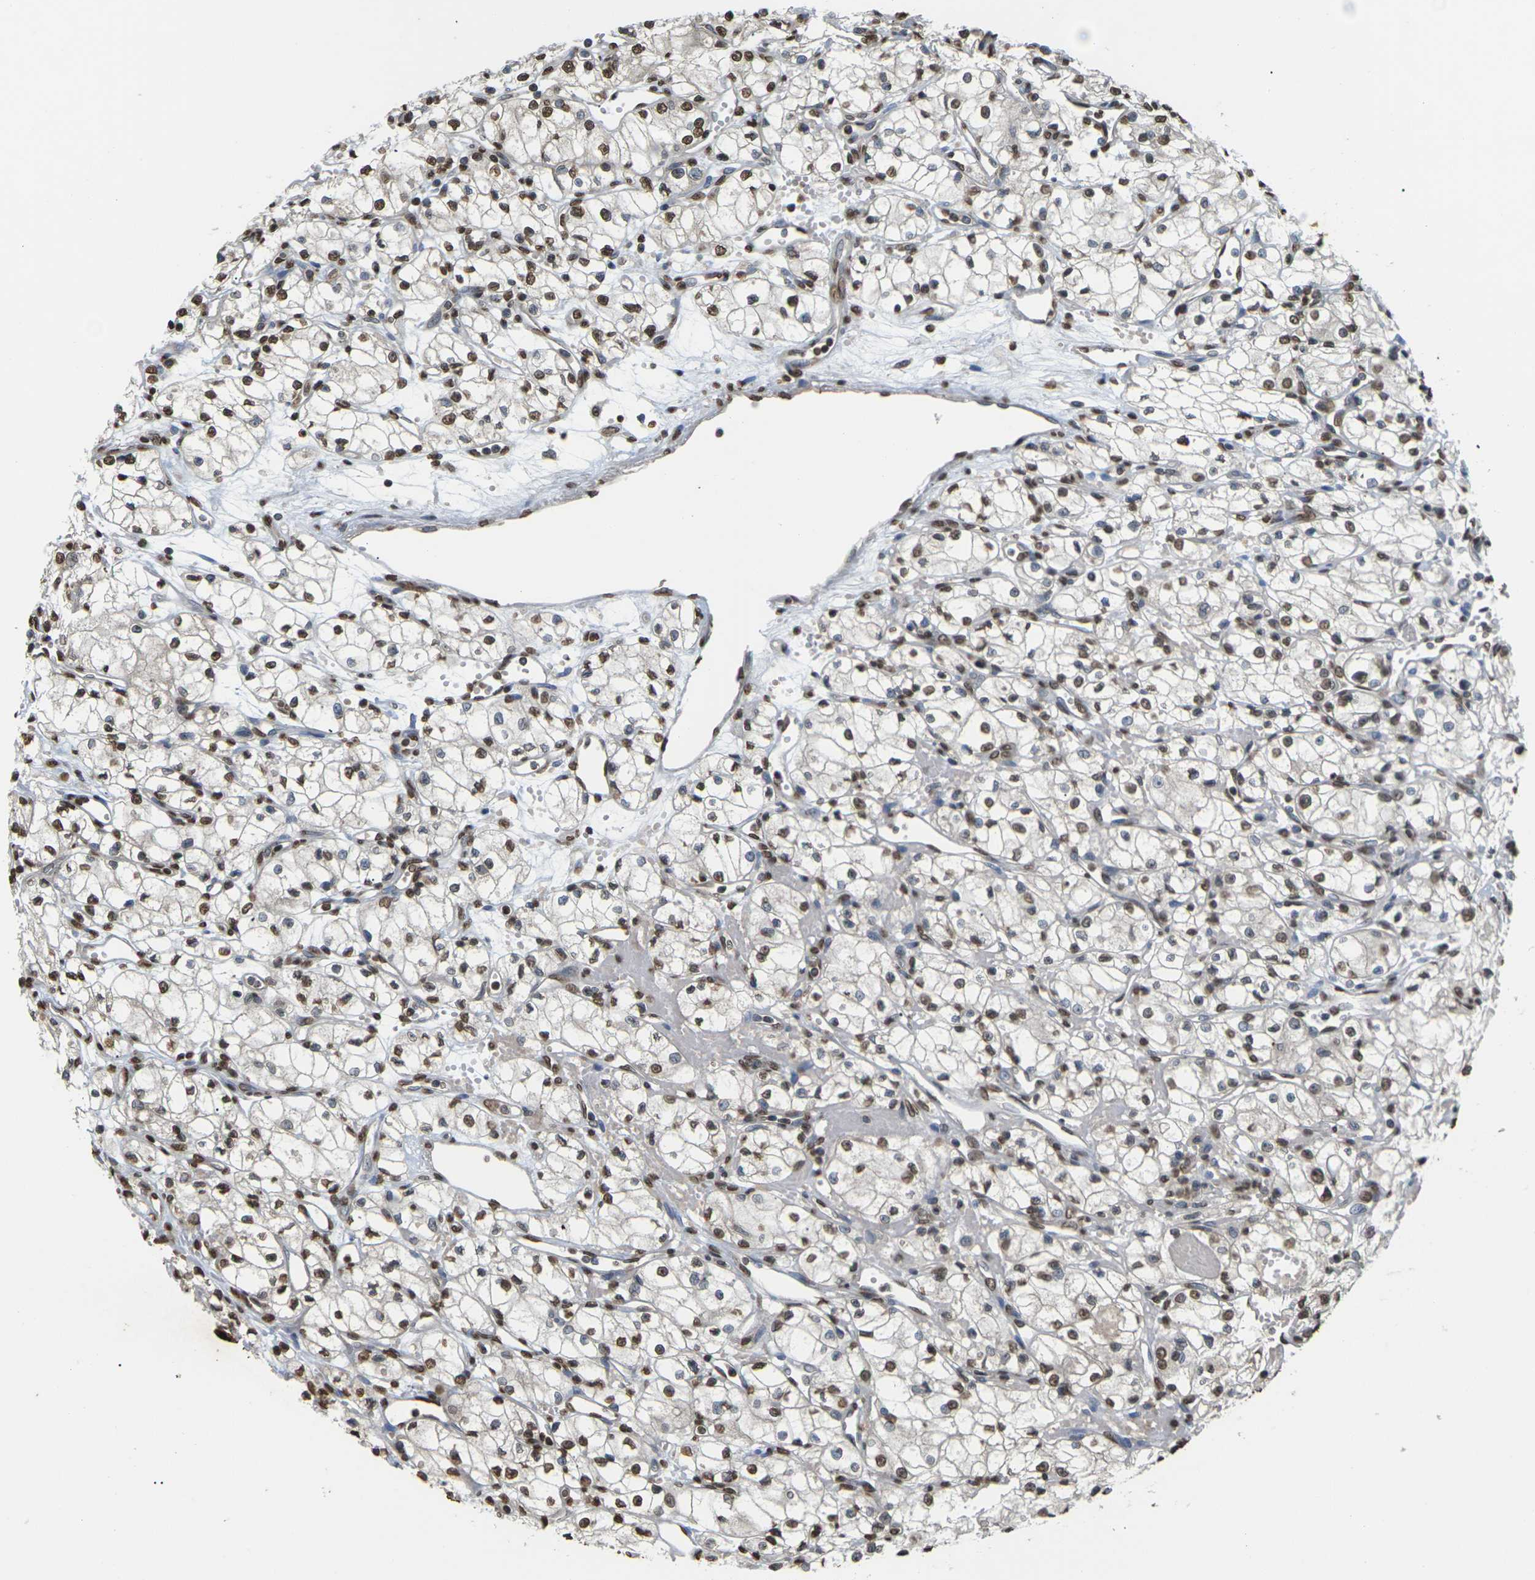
{"staining": {"intensity": "moderate", "quantity": ">75%", "location": "nuclear"}, "tissue": "renal cancer", "cell_type": "Tumor cells", "image_type": "cancer", "snomed": [{"axis": "morphology", "description": "Normal tissue, NOS"}, {"axis": "morphology", "description": "Adenocarcinoma, NOS"}, {"axis": "topography", "description": "Kidney"}], "caption": "A brown stain shows moderate nuclear staining of a protein in renal adenocarcinoma tumor cells.", "gene": "EMSY", "patient": {"sex": "male", "age": 59}}